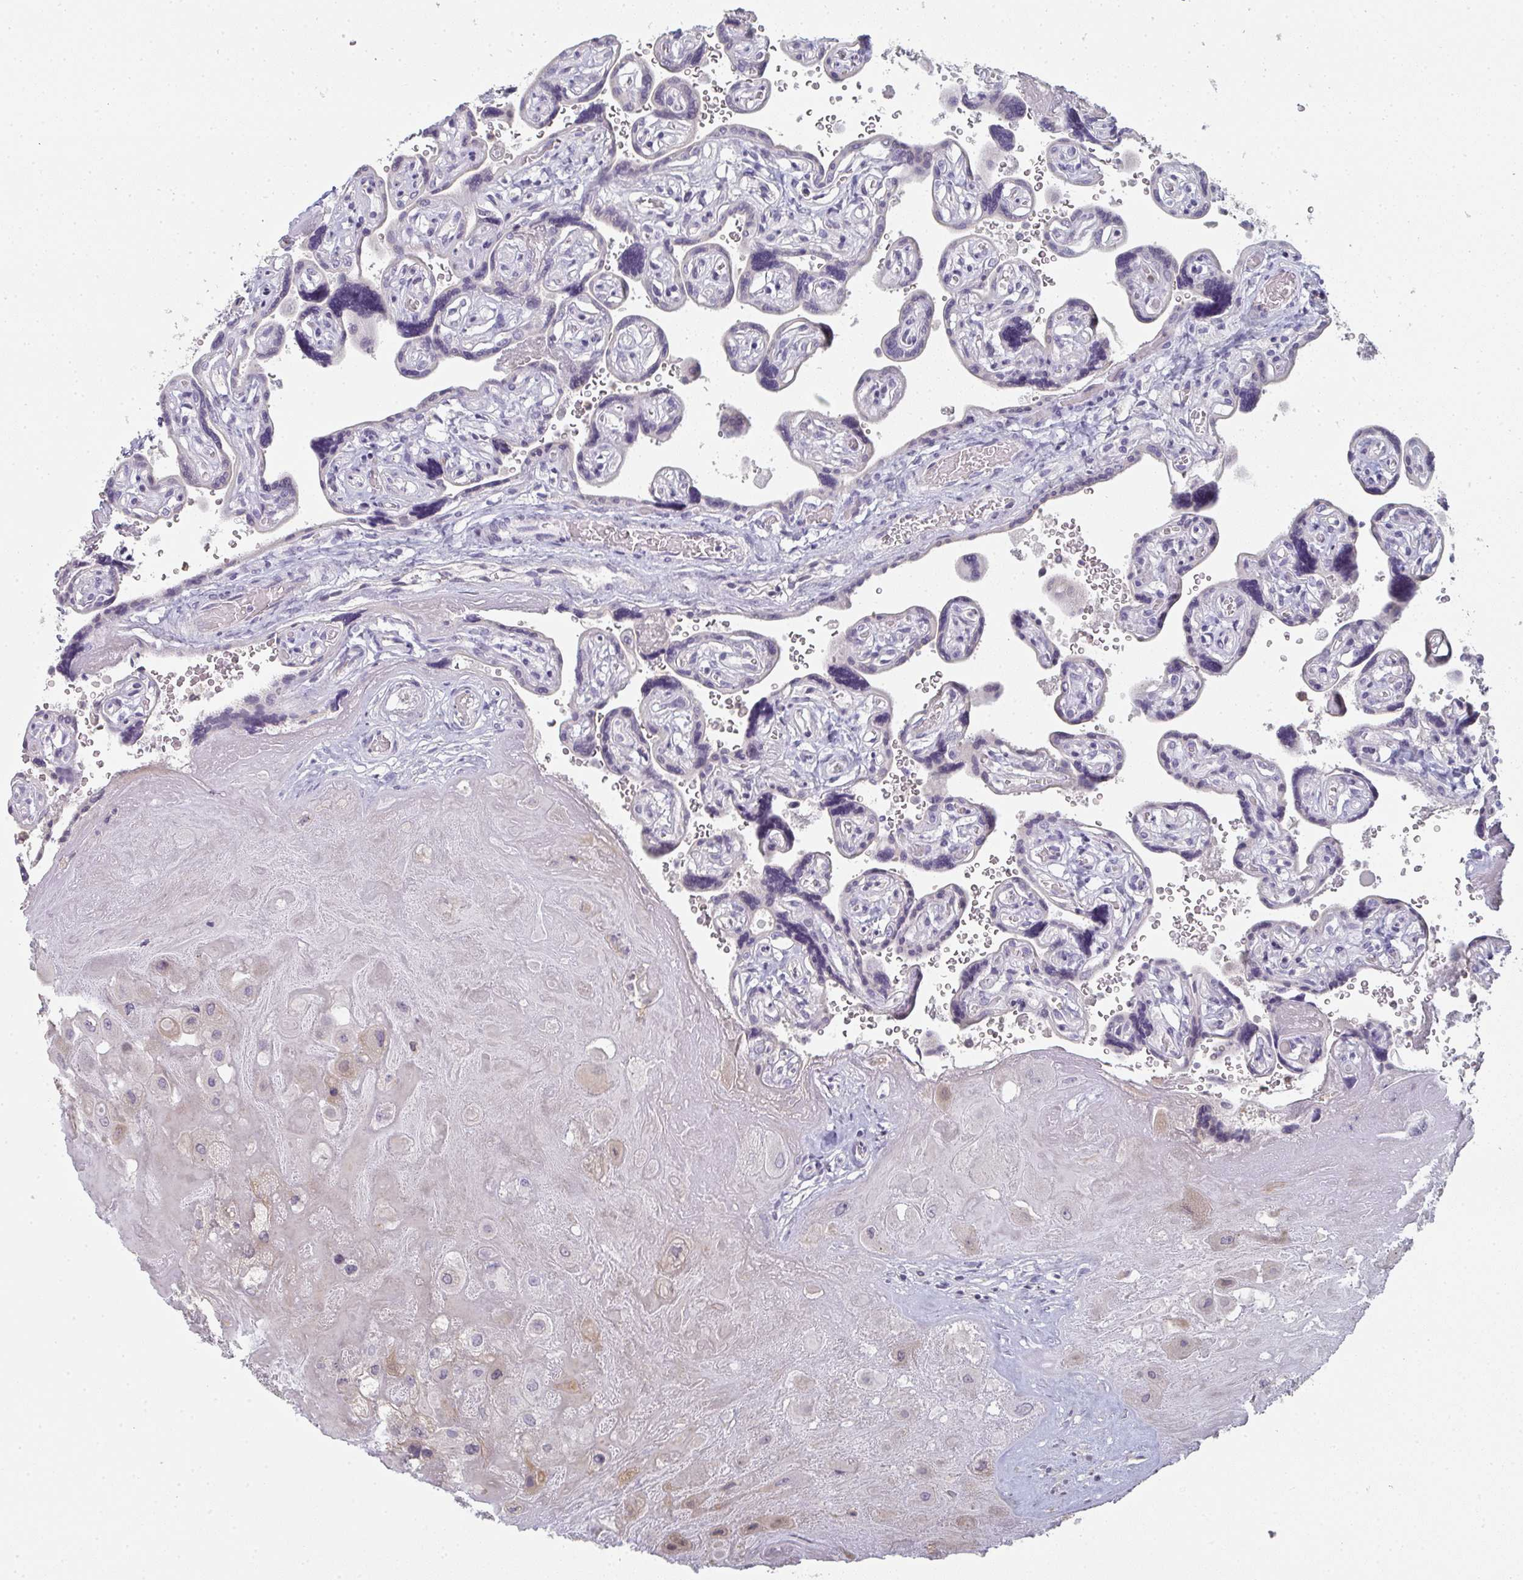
{"staining": {"intensity": "weak", "quantity": "<25%", "location": "cytoplasmic/membranous"}, "tissue": "placenta", "cell_type": "Decidual cells", "image_type": "normal", "snomed": [{"axis": "morphology", "description": "Normal tissue, NOS"}, {"axis": "topography", "description": "Placenta"}], "caption": "Immunohistochemistry (IHC) of unremarkable human placenta exhibits no expression in decidual cells. (Stains: DAB immunohistochemistry with hematoxylin counter stain, Microscopy: brightfield microscopy at high magnification).", "gene": "A1CF", "patient": {"sex": "female", "age": 32}}